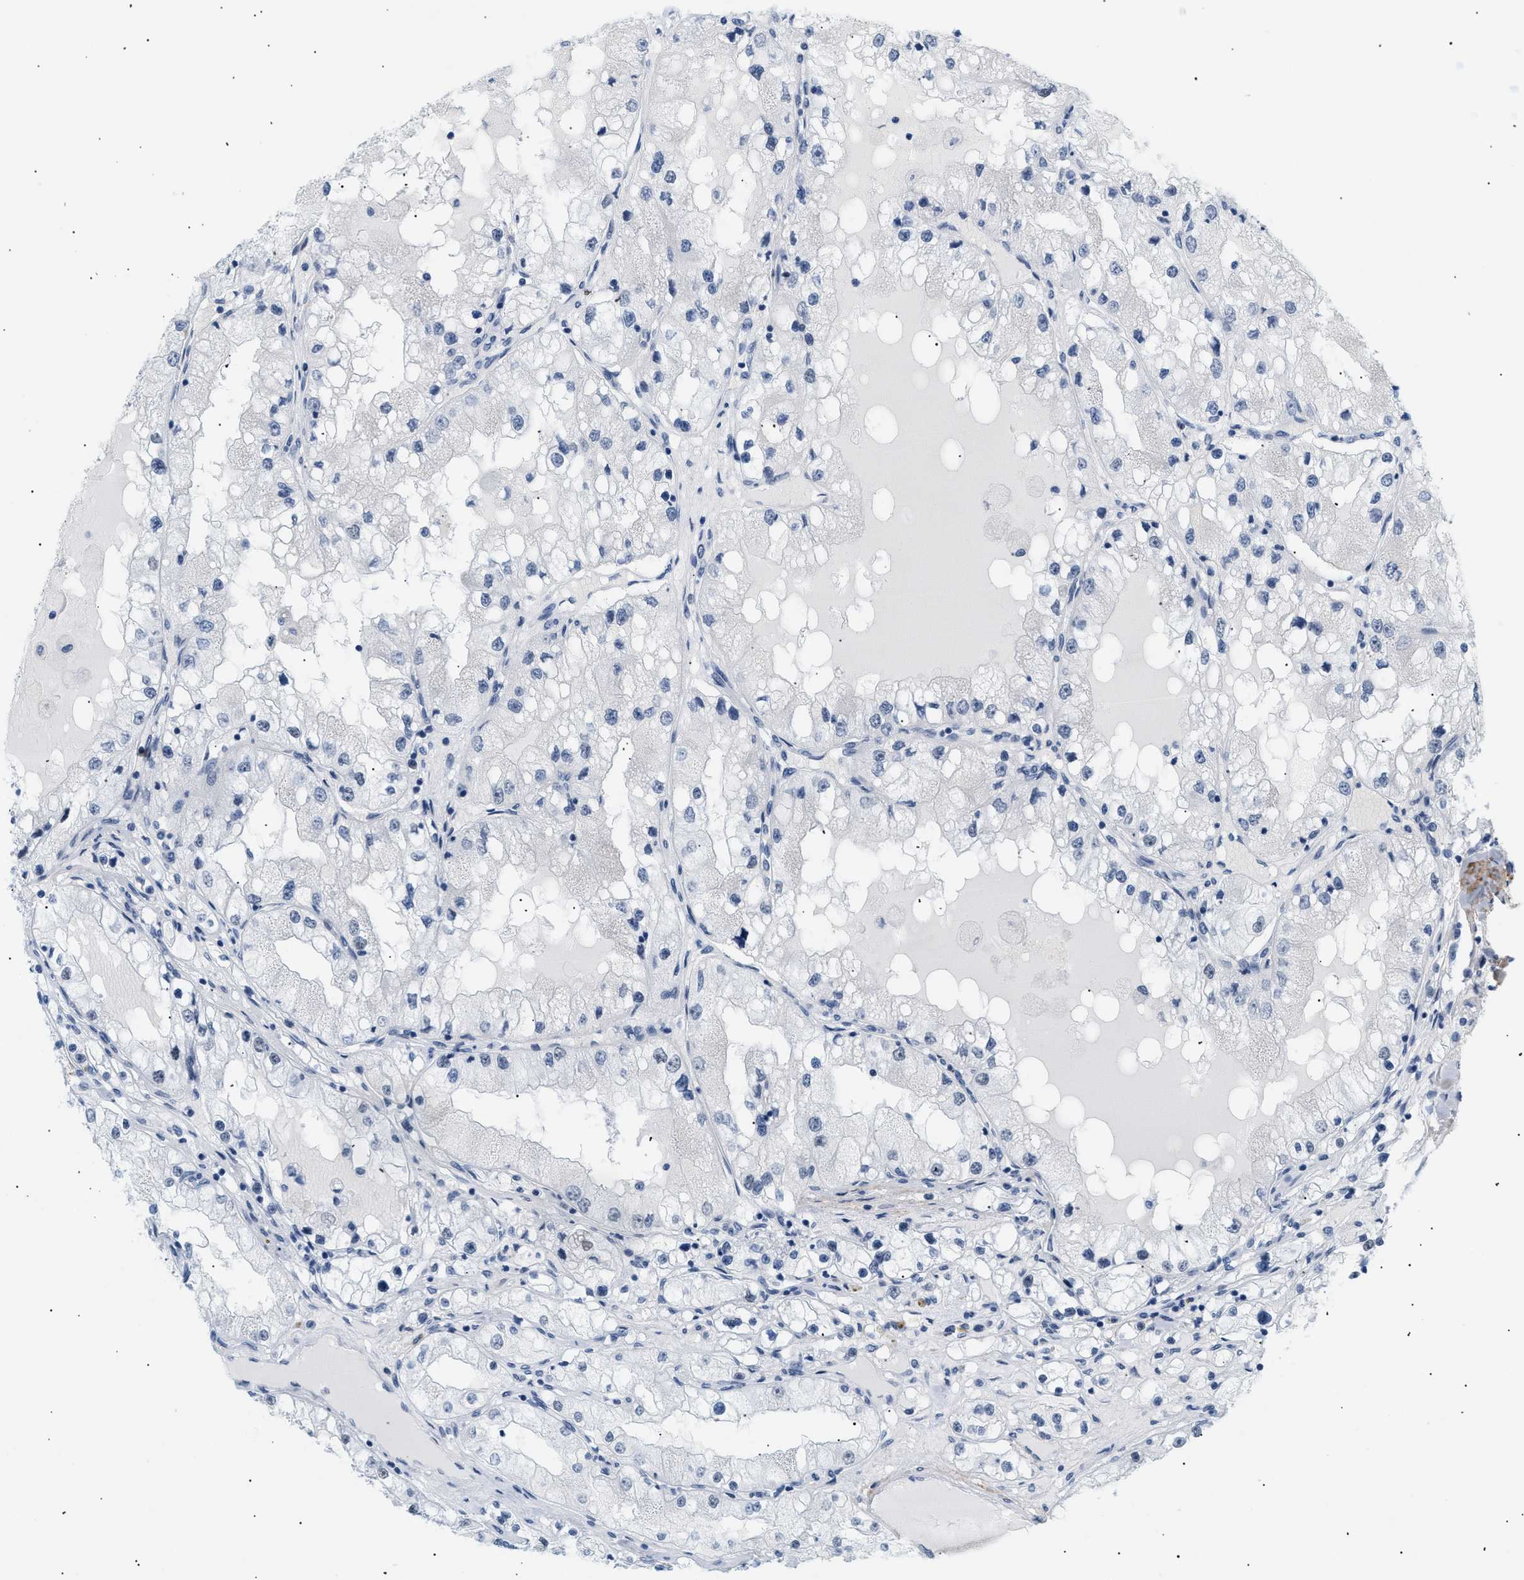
{"staining": {"intensity": "negative", "quantity": "none", "location": "none"}, "tissue": "renal cancer", "cell_type": "Tumor cells", "image_type": "cancer", "snomed": [{"axis": "morphology", "description": "Adenocarcinoma, NOS"}, {"axis": "topography", "description": "Kidney"}], "caption": "Image shows no significant protein staining in tumor cells of renal adenocarcinoma.", "gene": "ELN", "patient": {"sex": "male", "age": 68}}